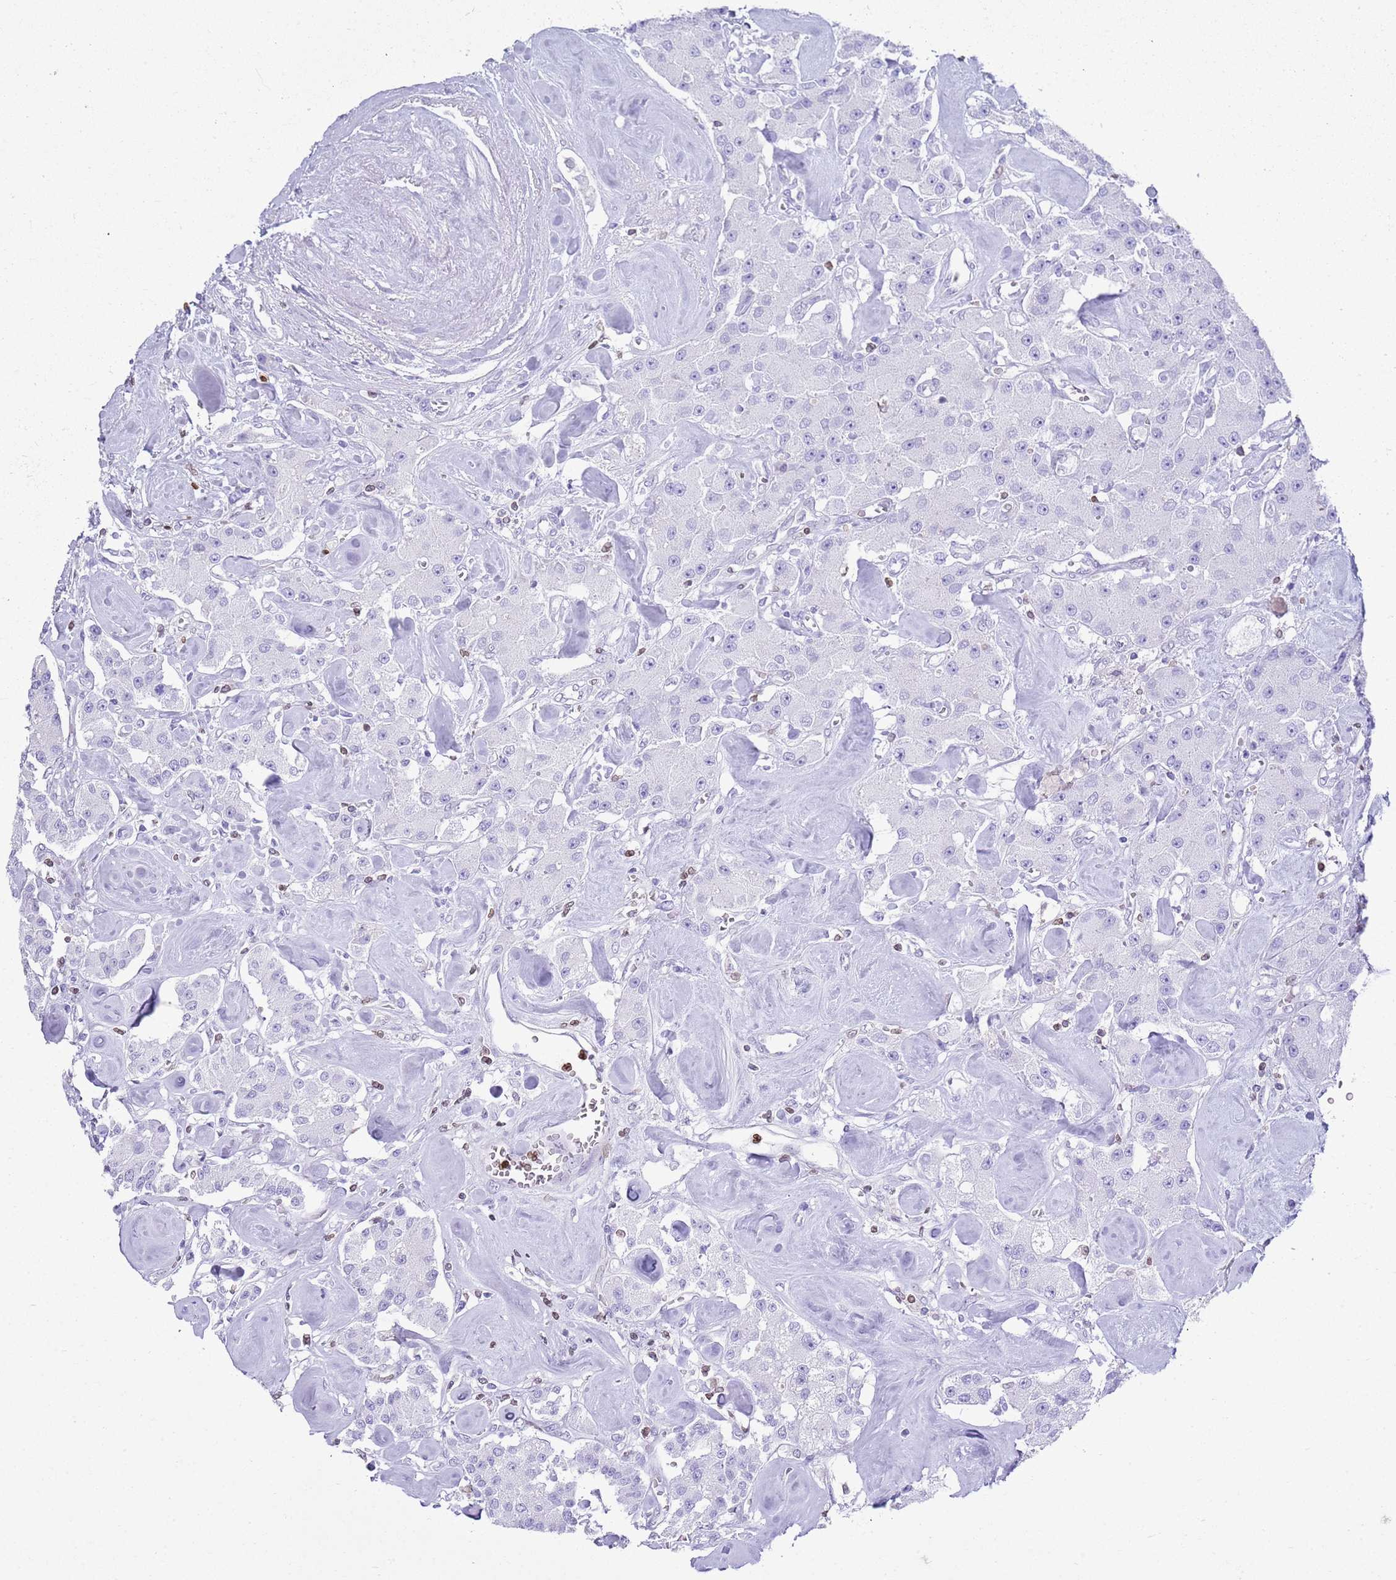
{"staining": {"intensity": "negative", "quantity": "none", "location": "none"}, "tissue": "carcinoid", "cell_type": "Tumor cells", "image_type": "cancer", "snomed": [{"axis": "morphology", "description": "Carcinoid, malignant, NOS"}, {"axis": "topography", "description": "Pancreas"}], "caption": "There is no significant expression in tumor cells of malignant carcinoid. (Stains: DAB immunohistochemistry (IHC) with hematoxylin counter stain, Microscopy: brightfield microscopy at high magnification).", "gene": "LBR", "patient": {"sex": "male", "age": 41}}